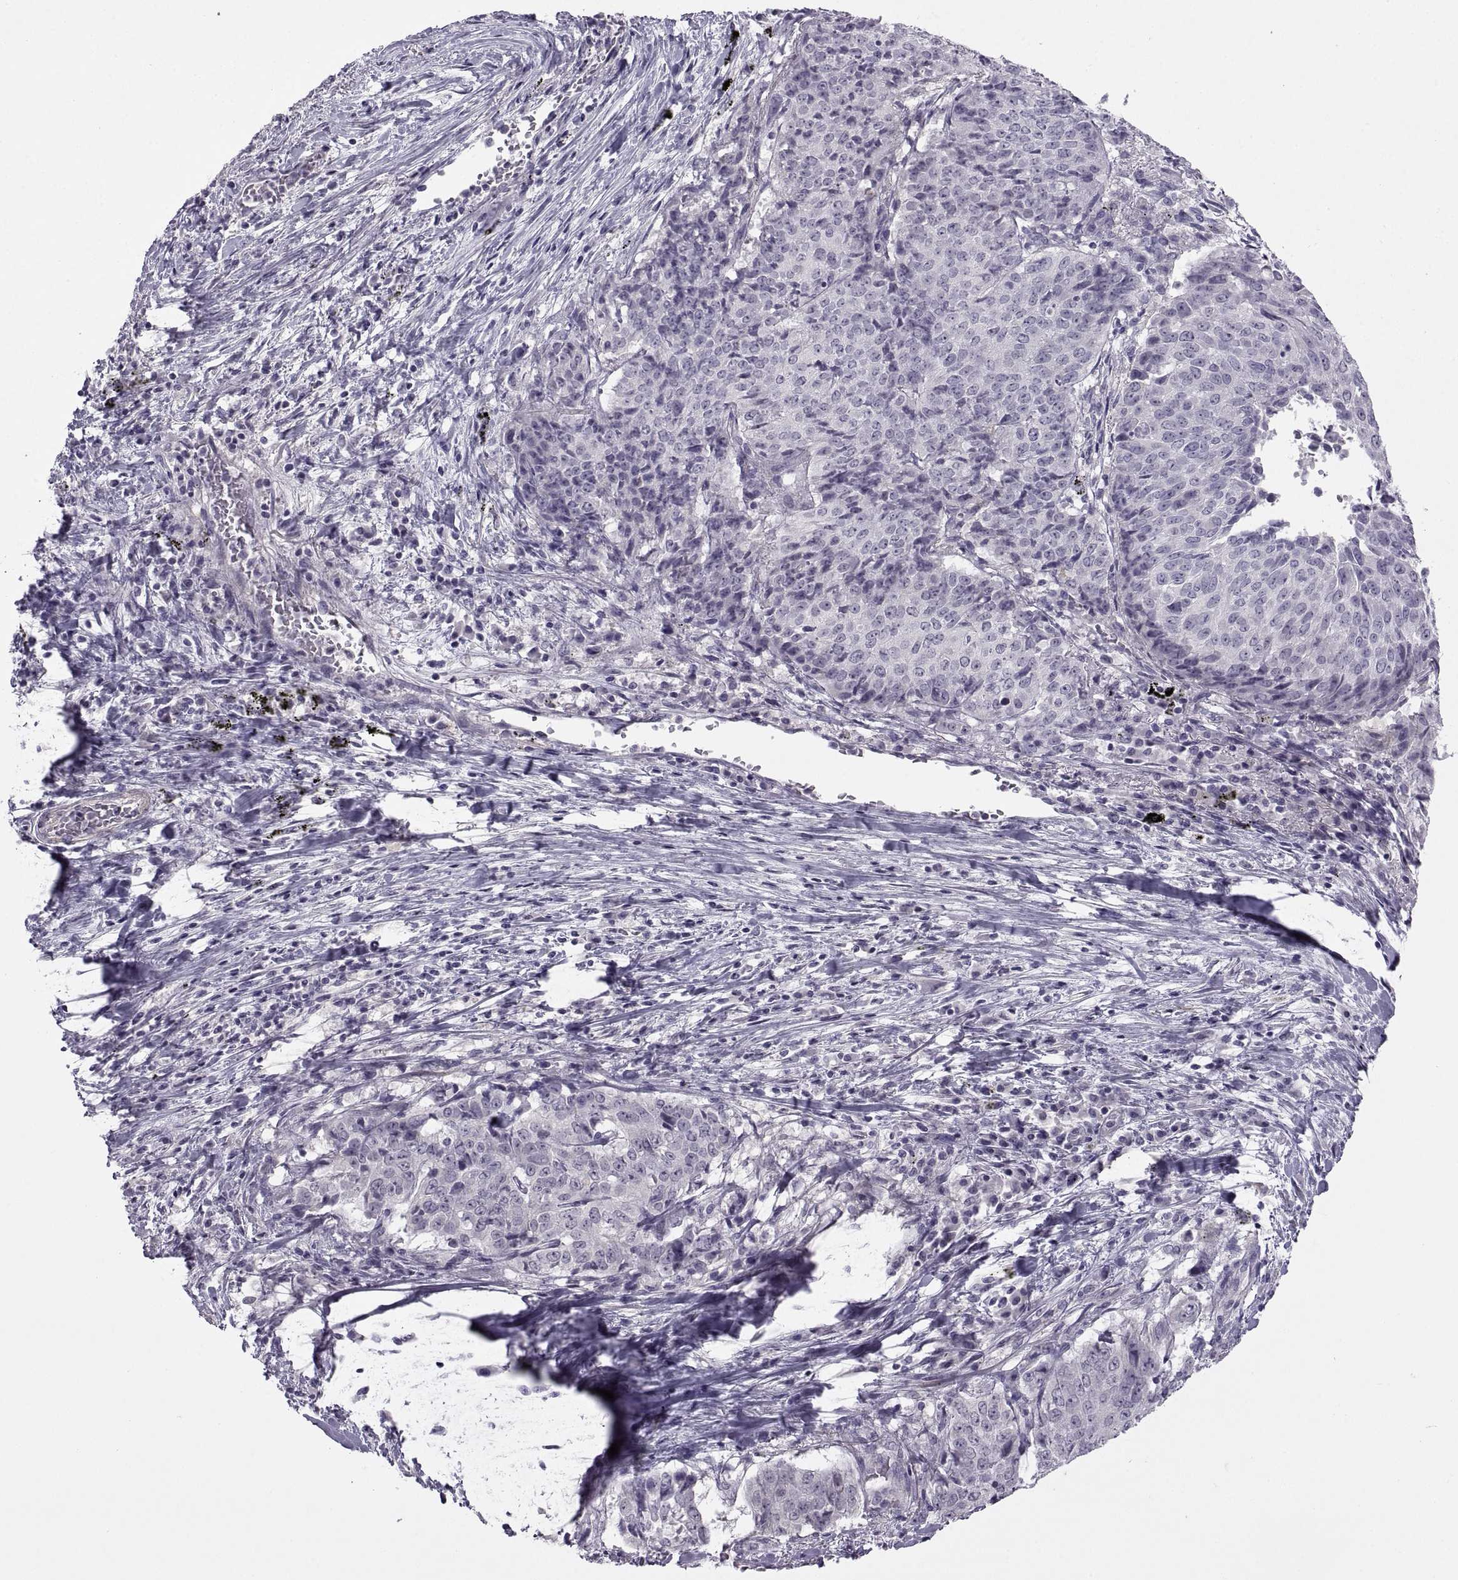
{"staining": {"intensity": "negative", "quantity": "none", "location": "none"}, "tissue": "lung cancer", "cell_type": "Tumor cells", "image_type": "cancer", "snomed": [{"axis": "morphology", "description": "Normal tissue, NOS"}, {"axis": "morphology", "description": "Squamous cell carcinoma, NOS"}, {"axis": "topography", "description": "Bronchus"}, {"axis": "topography", "description": "Lung"}], "caption": "Tumor cells are negative for brown protein staining in lung cancer (squamous cell carcinoma).", "gene": "BSPH1", "patient": {"sex": "male", "age": 64}}